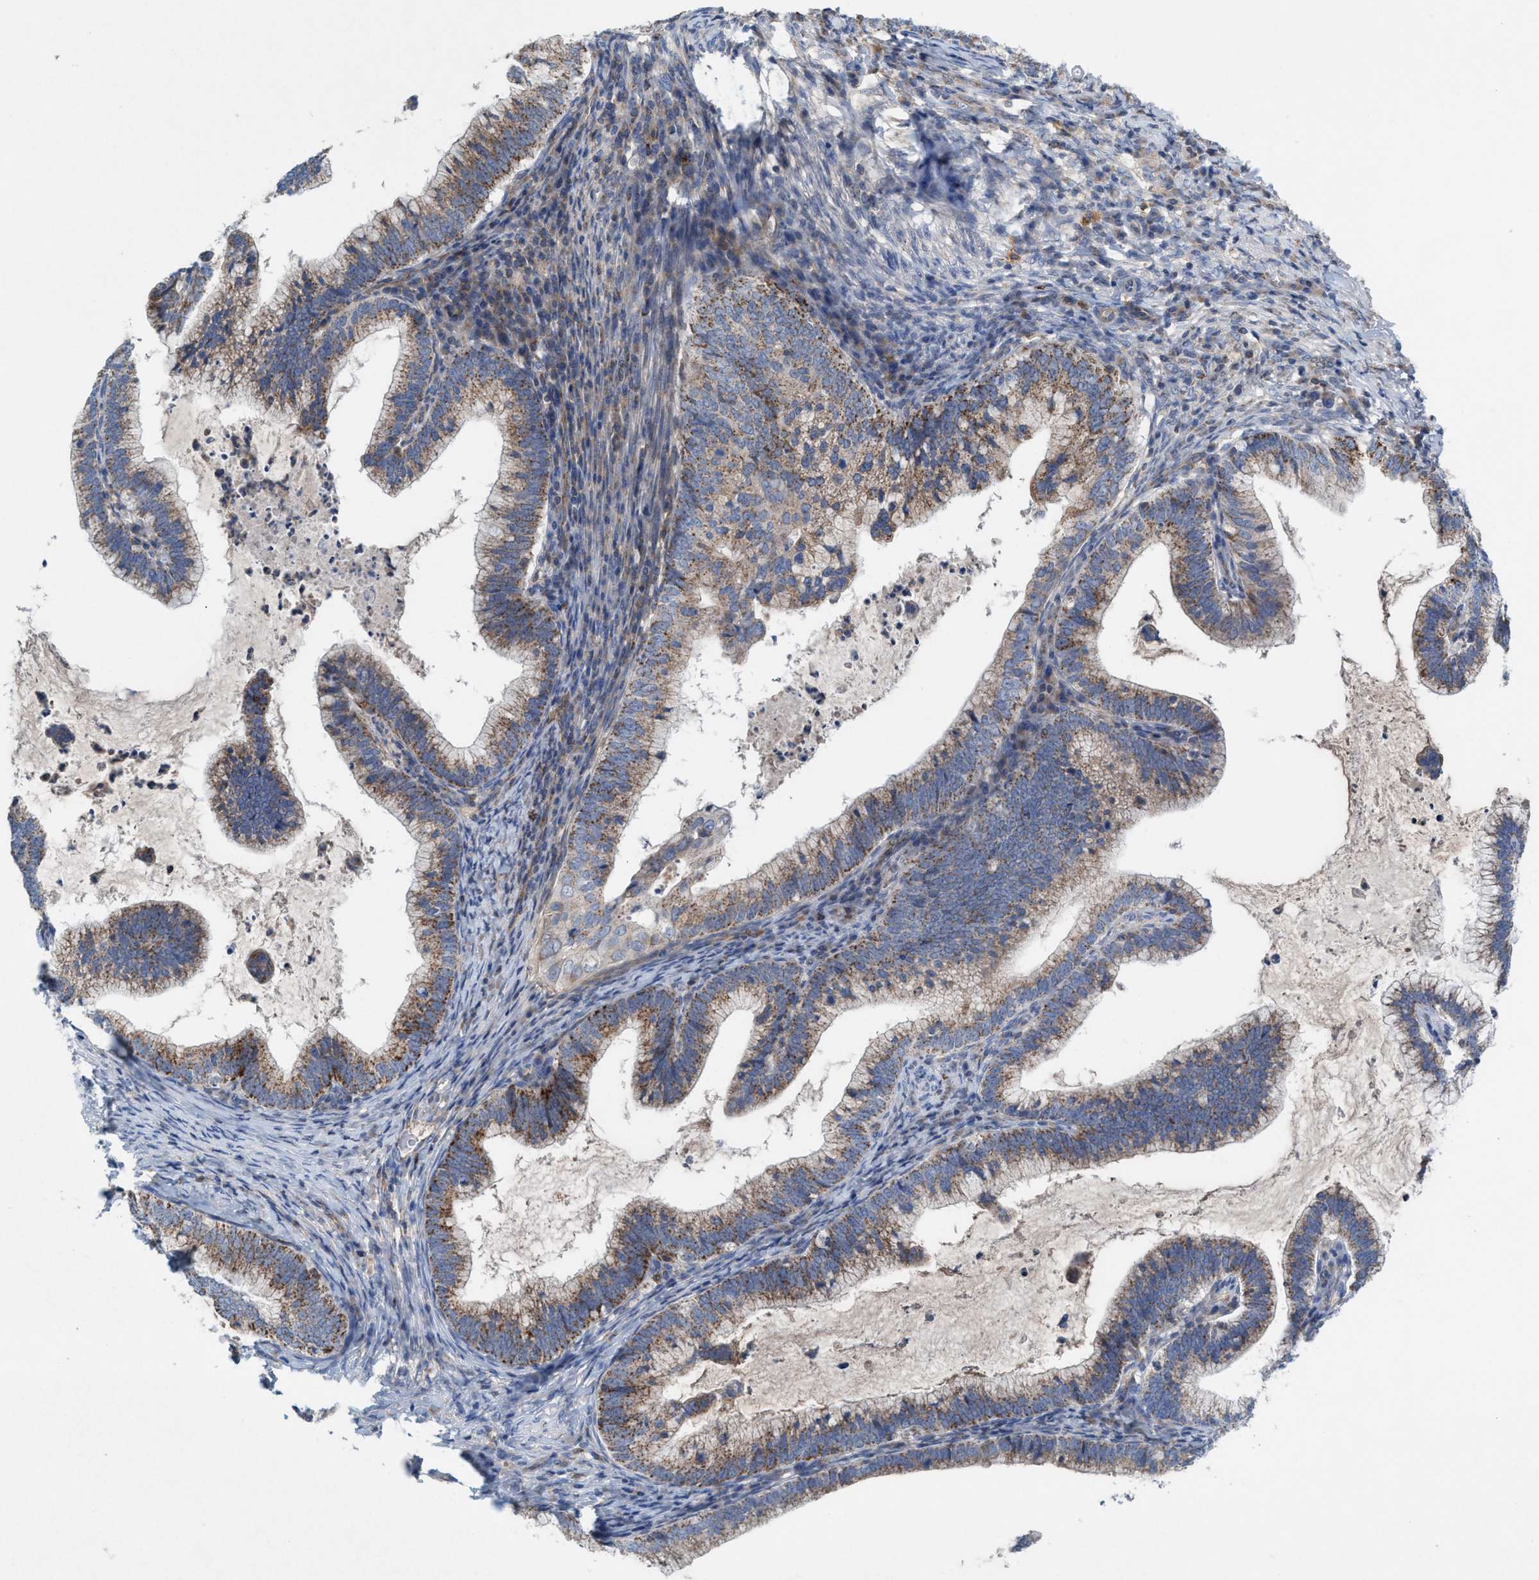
{"staining": {"intensity": "moderate", "quantity": ">75%", "location": "cytoplasmic/membranous"}, "tissue": "cervical cancer", "cell_type": "Tumor cells", "image_type": "cancer", "snomed": [{"axis": "morphology", "description": "Adenocarcinoma, NOS"}, {"axis": "topography", "description": "Cervix"}], "caption": "High-power microscopy captured an immunohistochemistry (IHC) image of cervical adenocarcinoma, revealing moderate cytoplasmic/membranous expression in approximately >75% of tumor cells.", "gene": "MRM1", "patient": {"sex": "female", "age": 36}}